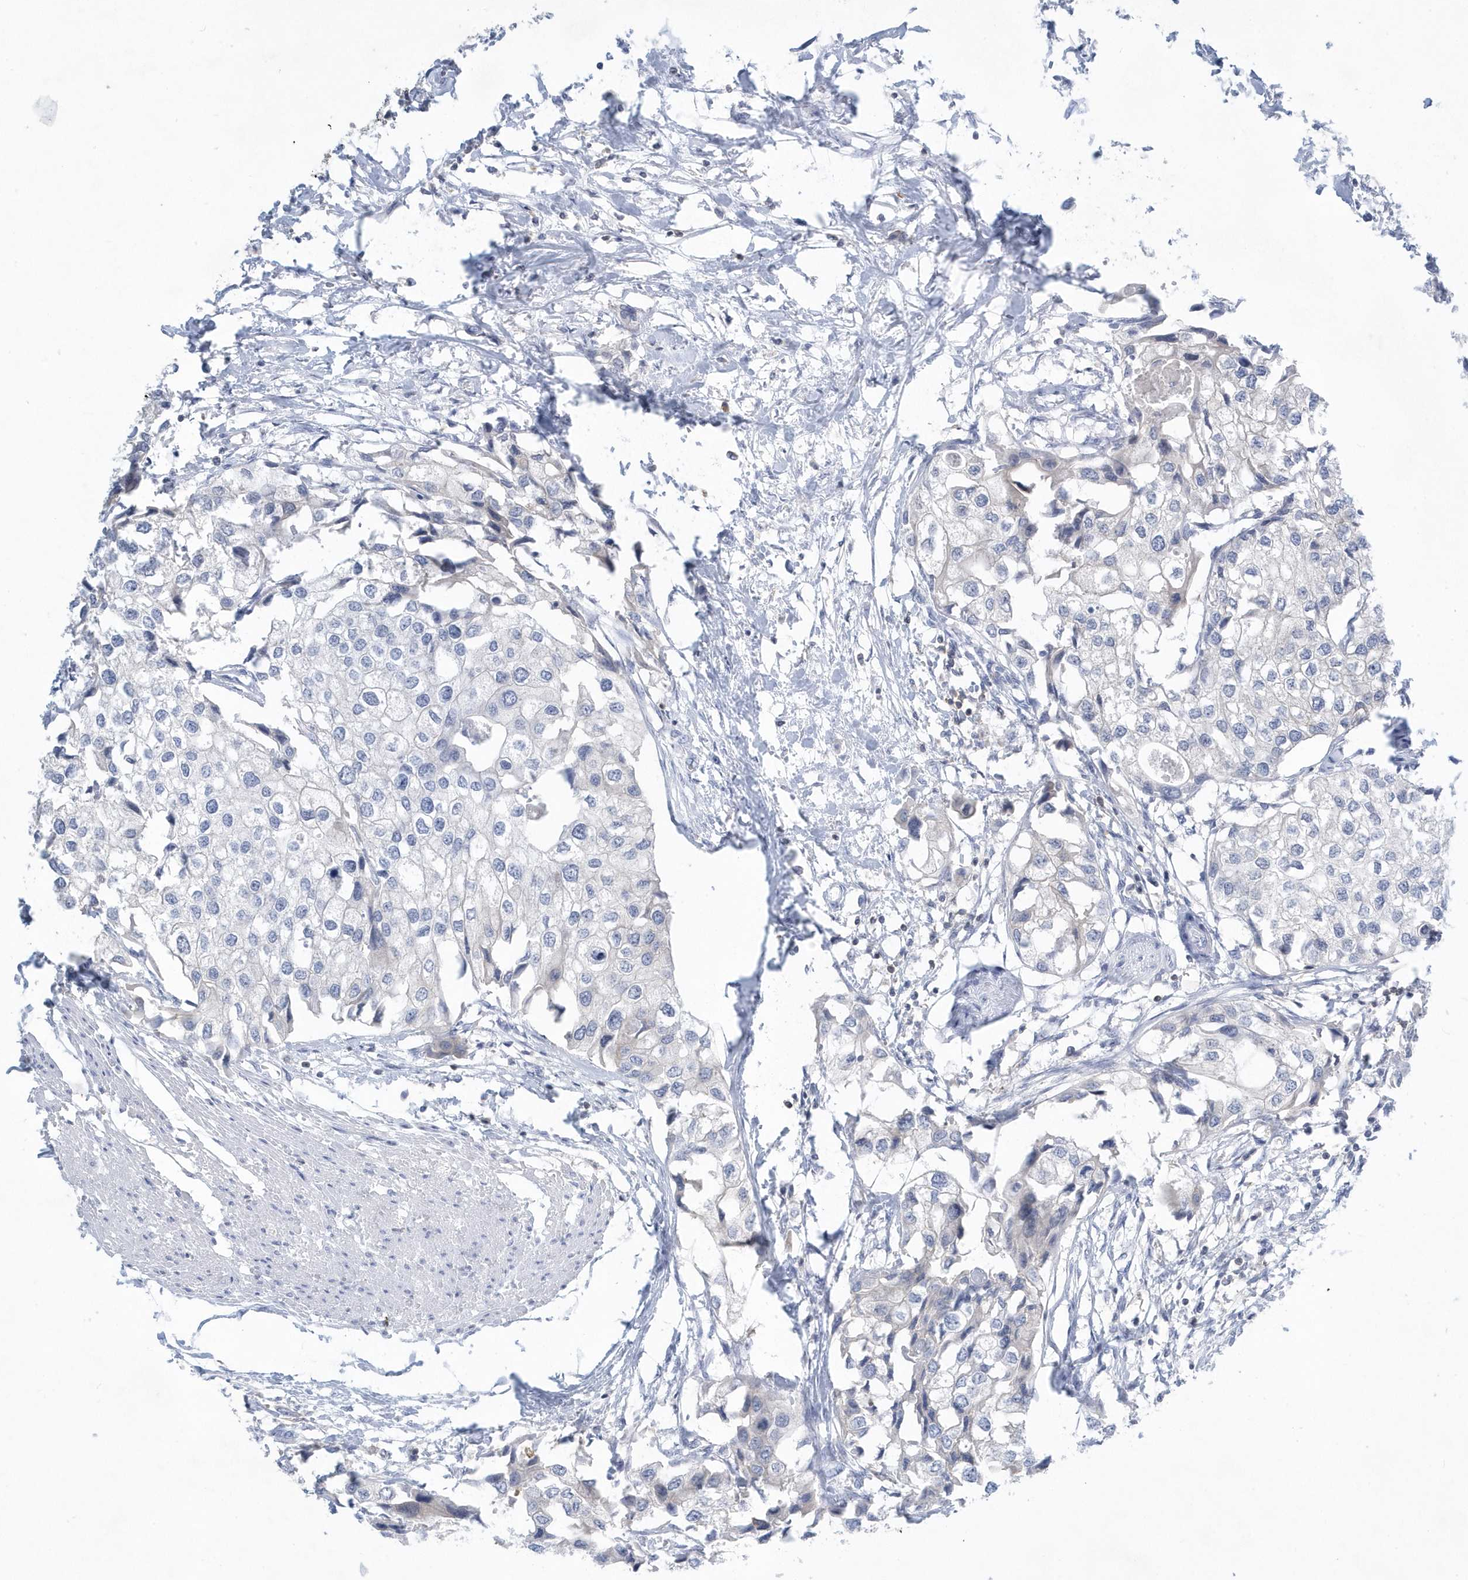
{"staining": {"intensity": "negative", "quantity": "none", "location": "none"}, "tissue": "urothelial cancer", "cell_type": "Tumor cells", "image_type": "cancer", "snomed": [{"axis": "morphology", "description": "Urothelial carcinoma, High grade"}, {"axis": "topography", "description": "Urinary bladder"}], "caption": "DAB (3,3'-diaminobenzidine) immunohistochemical staining of urothelial carcinoma (high-grade) shows no significant positivity in tumor cells. (DAB (3,3'-diaminobenzidine) immunohistochemistry (IHC) visualized using brightfield microscopy, high magnification).", "gene": "PSD4", "patient": {"sex": "male", "age": 64}}